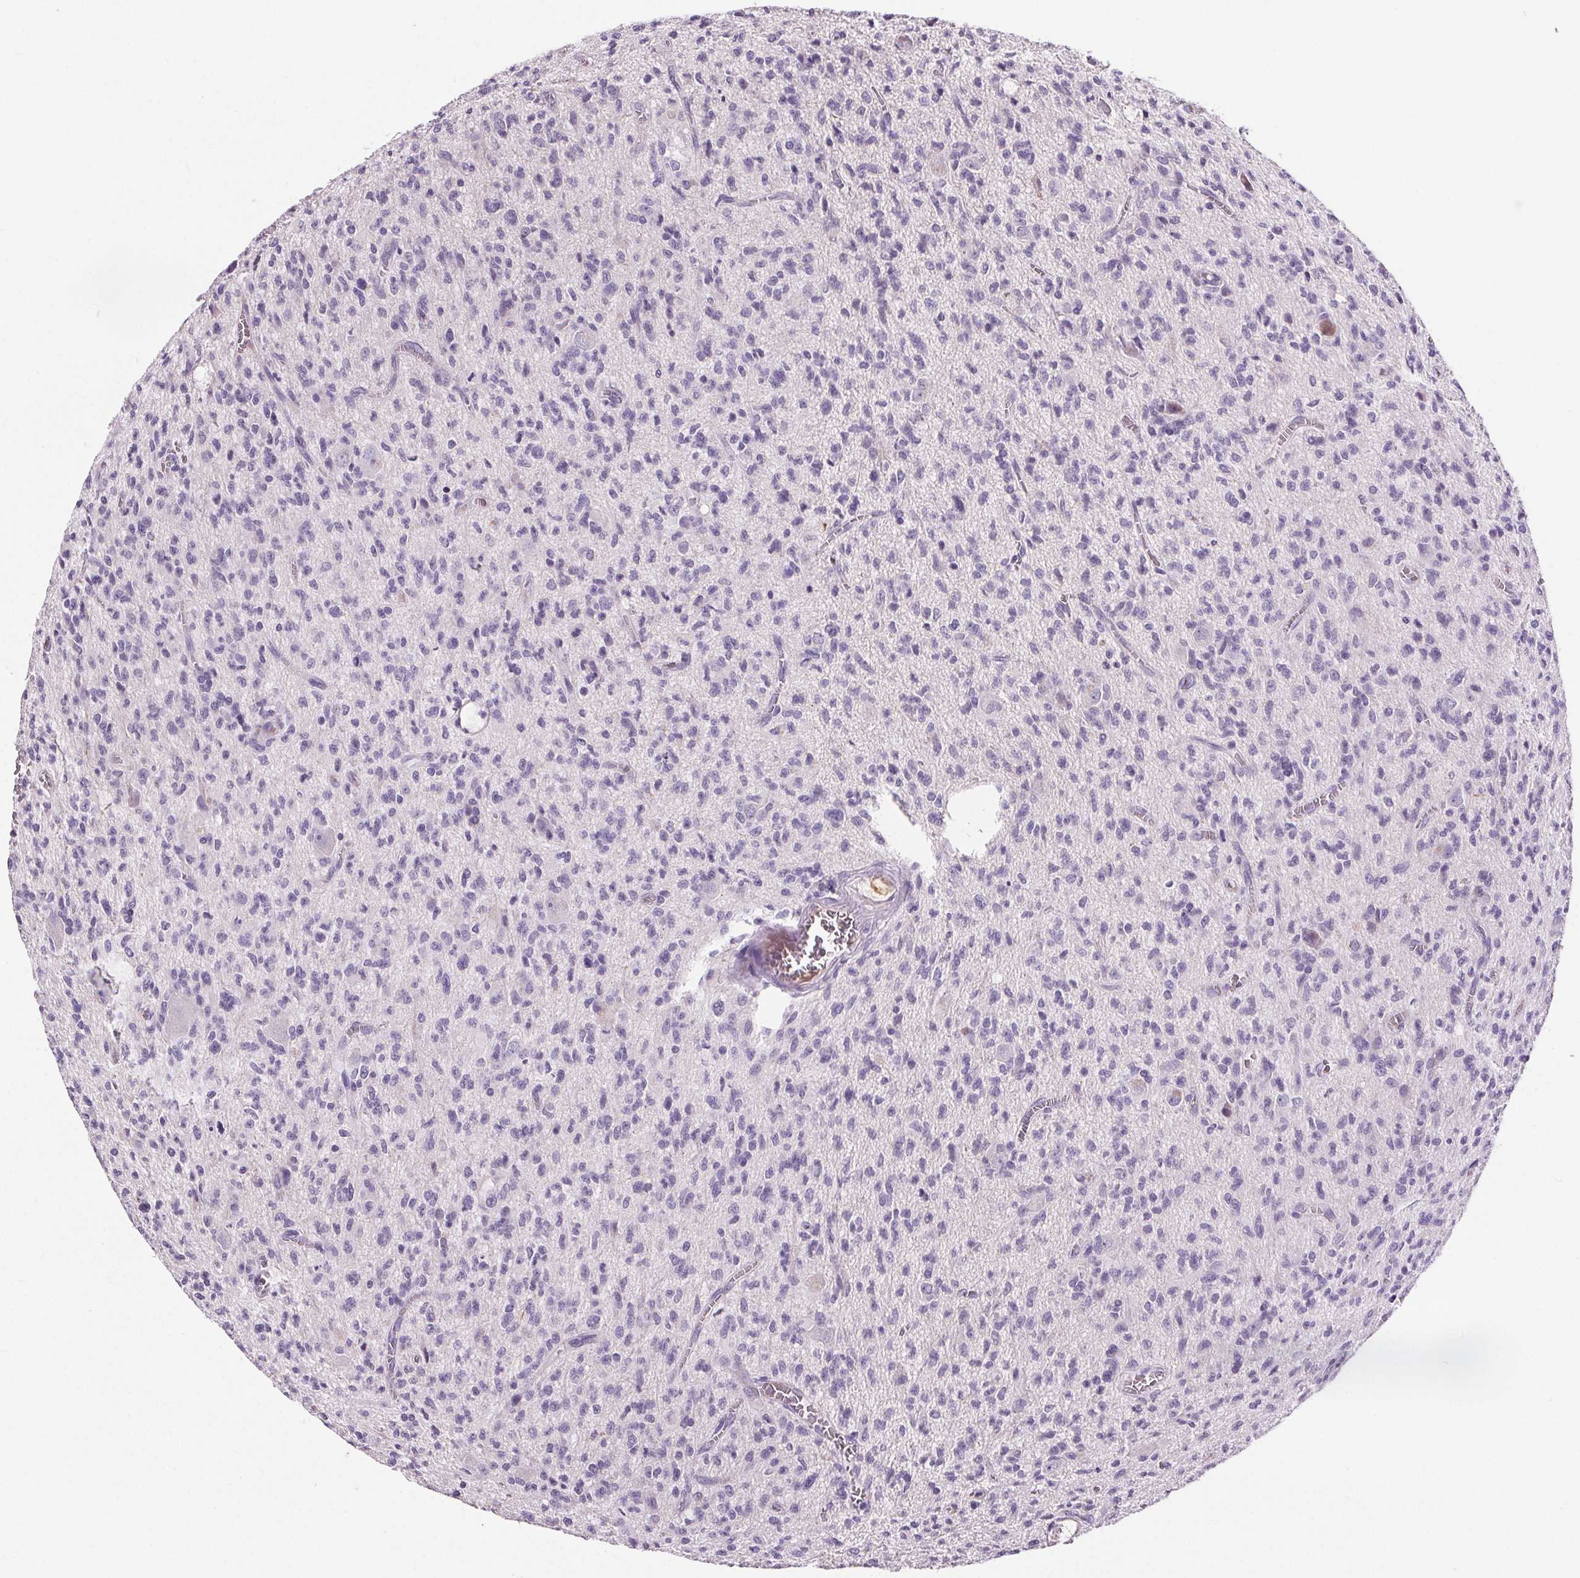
{"staining": {"intensity": "negative", "quantity": "none", "location": "none"}, "tissue": "glioma", "cell_type": "Tumor cells", "image_type": "cancer", "snomed": [{"axis": "morphology", "description": "Glioma, malignant, Low grade"}, {"axis": "topography", "description": "Brain"}], "caption": "DAB immunohistochemical staining of glioma shows no significant expression in tumor cells. The staining was performed using DAB to visualize the protein expression in brown, while the nuclei were stained in blue with hematoxylin (Magnification: 20x).", "gene": "CD5L", "patient": {"sex": "male", "age": 64}}